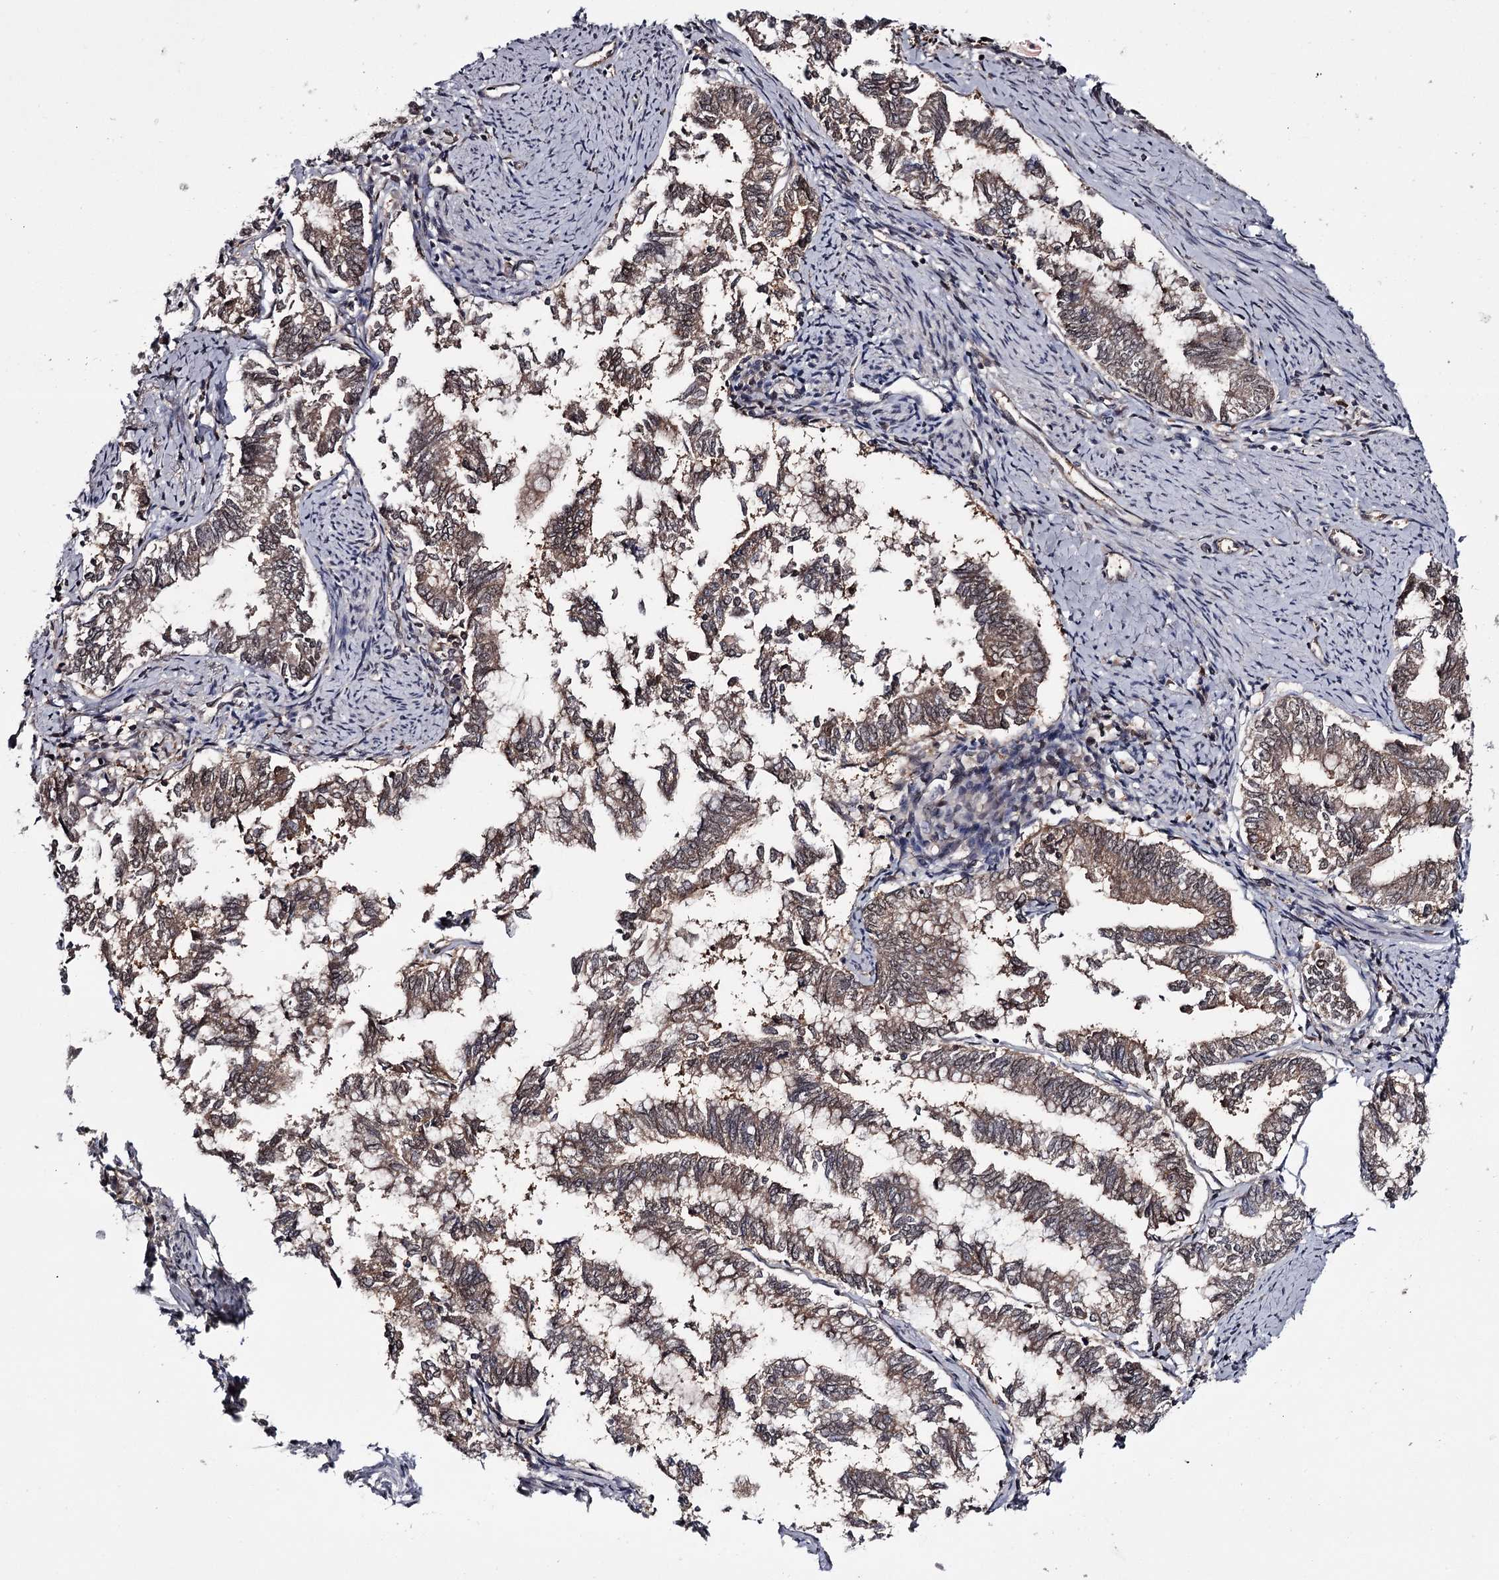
{"staining": {"intensity": "weak", "quantity": ">75%", "location": "cytoplasmic/membranous,nuclear"}, "tissue": "endometrial cancer", "cell_type": "Tumor cells", "image_type": "cancer", "snomed": [{"axis": "morphology", "description": "Adenocarcinoma, NOS"}, {"axis": "topography", "description": "Endometrium"}], "caption": "Immunohistochemistry photomicrograph of neoplastic tissue: human endometrial cancer (adenocarcinoma) stained using immunohistochemistry exhibits low levels of weak protein expression localized specifically in the cytoplasmic/membranous and nuclear of tumor cells, appearing as a cytoplasmic/membranous and nuclear brown color.", "gene": "GTSF1", "patient": {"sex": "female", "age": 79}}